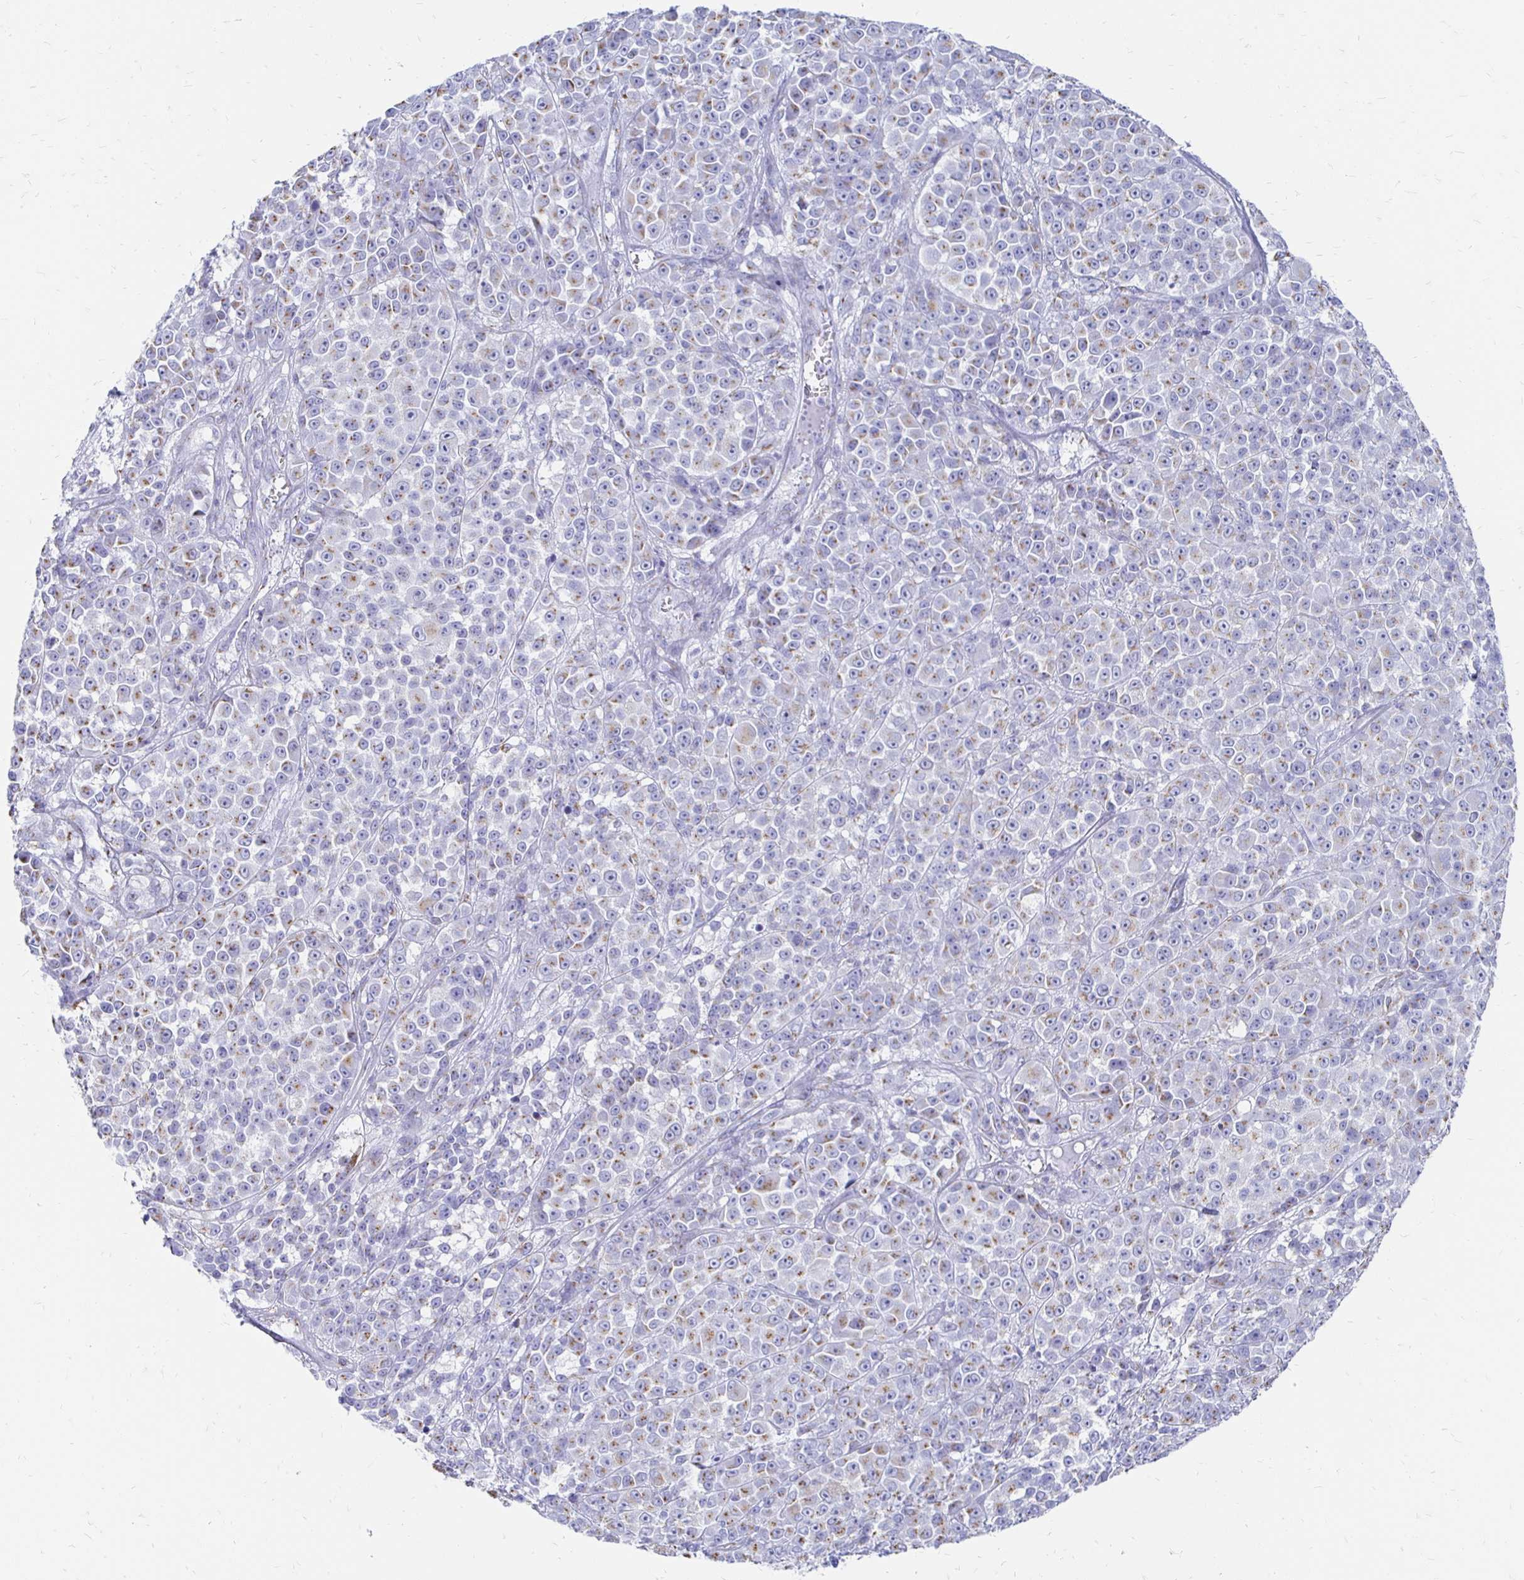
{"staining": {"intensity": "moderate", "quantity": "25%-75%", "location": "cytoplasmic/membranous"}, "tissue": "melanoma", "cell_type": "Tumor cells", "image_type": "cancer", "snomed": [{"axis": "morphology", "description": "Malignant melanoma, NOS"}, {"axis": "topography", "description": "Skin"}, {"axis": "topography", "description": "Skin of back"}], "caption": "There is medium levels of moderate cytoplasmic/membranous staining in tumor cells of melanoma, as demonstrated by immunohistochemical staining (brown color).", "gene": "PAGE4", "patient": {"sex": "male", "age": 91}}